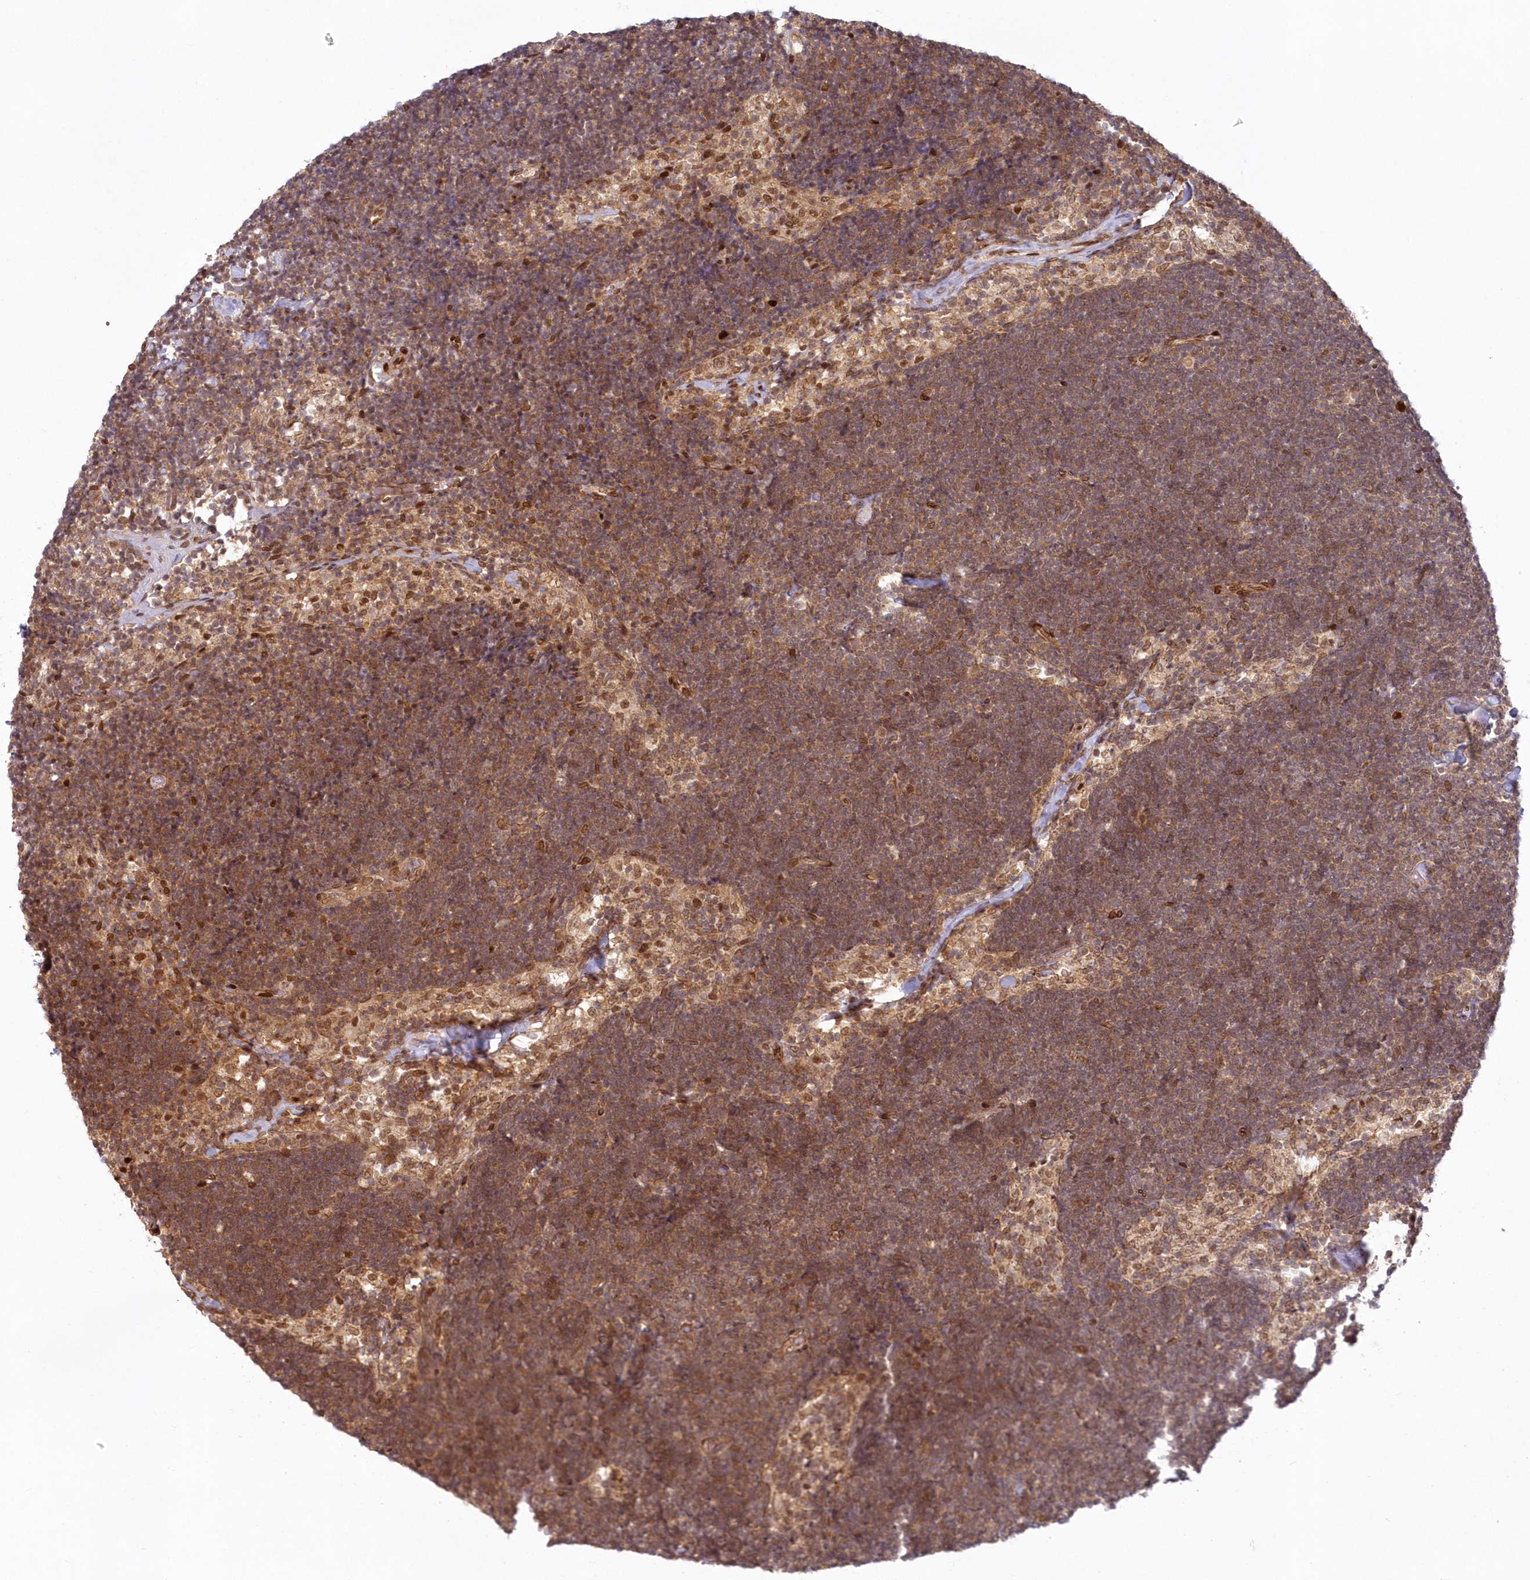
{"staining": {"intensity": "moderate", "quantity": "25%-75%", "location": "nuclear"}, "tissue": "lymph node", "cell_type": "Germinal center cells", "image_type": "normal", "snomed": [{"axis": "morphology", "description": "Normal tissue, NOS"}, {"axis": "topography", "description": "Lymph node"}], "caption": "Immunohistochemical staining of normal human lymph node displays 25%-75% levels of moderate nuclear protein staining in approximately 25%-75% of germinal center cells.", "gene": "TOGARAM2", "patient": {"sex": "male", "age": 63}}